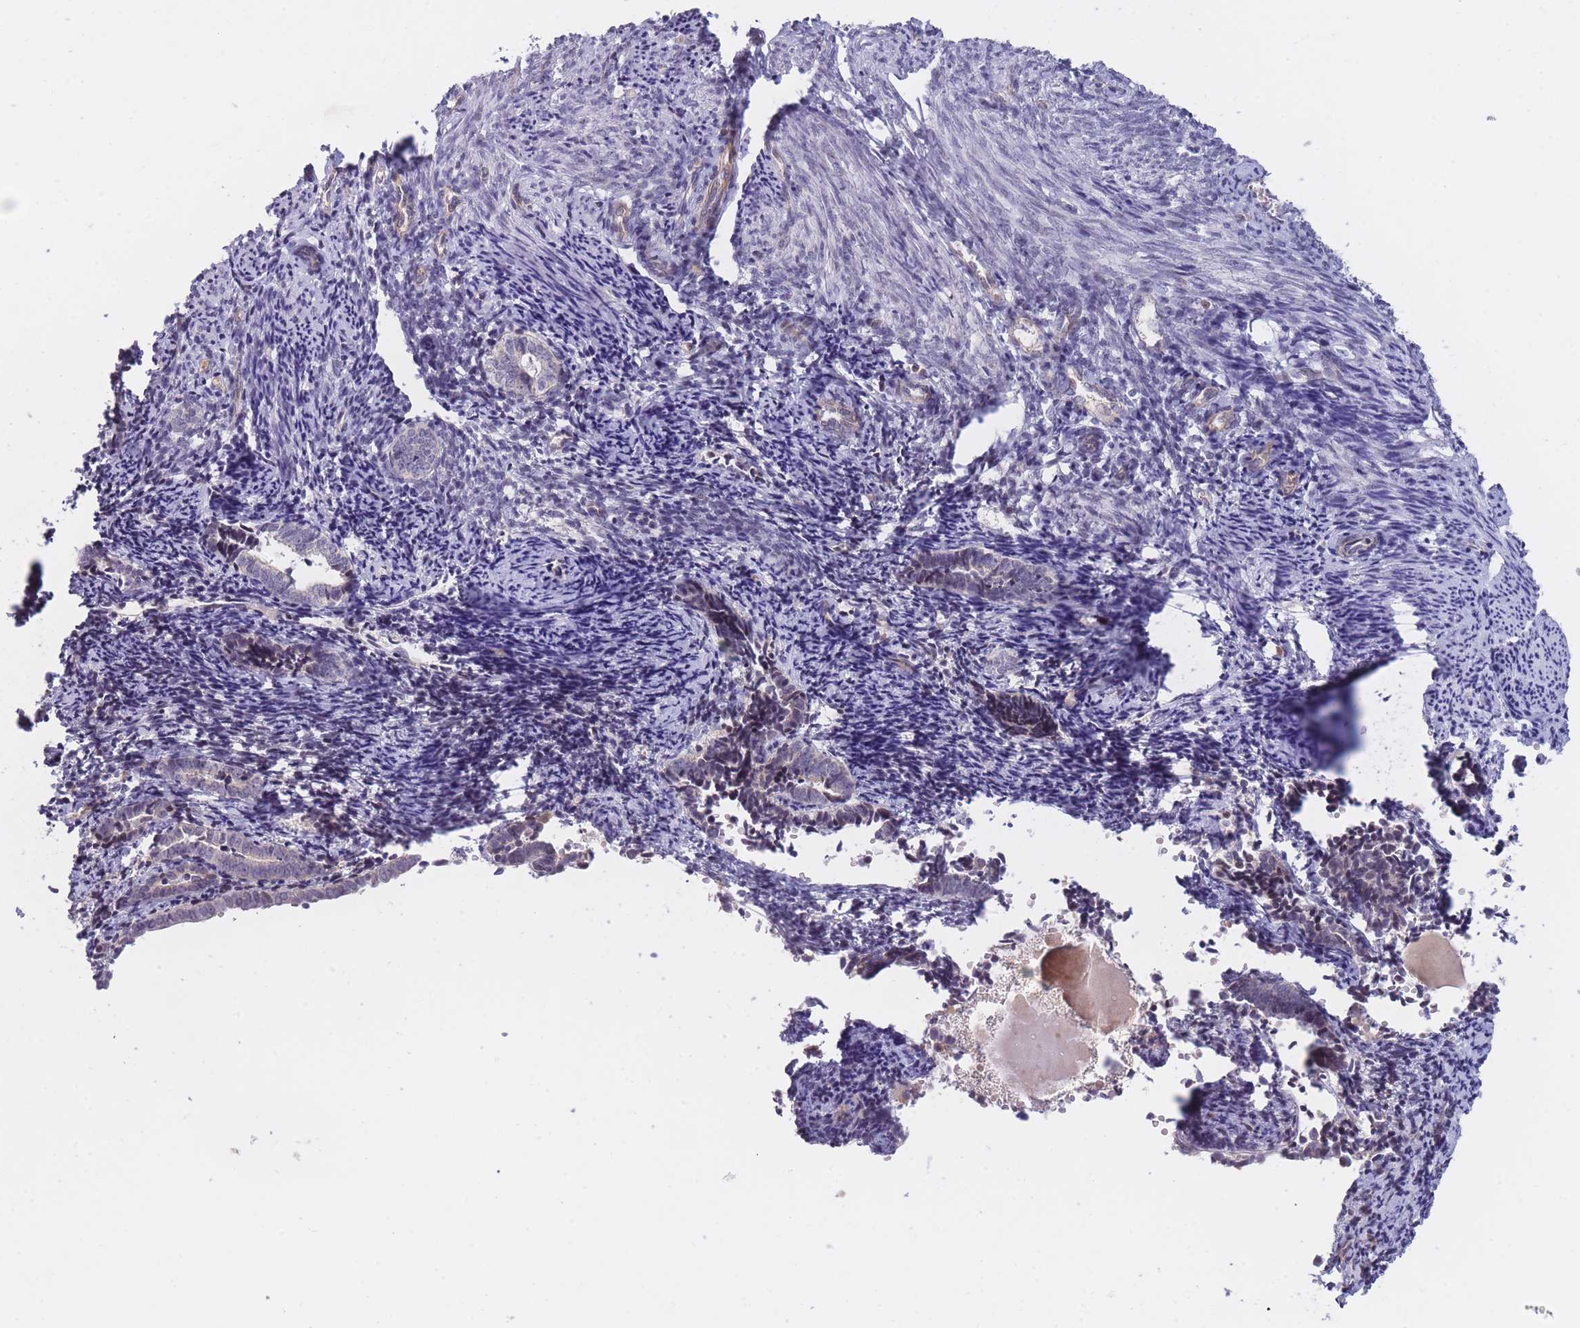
{"staining": {"intensity": "negative", "quantity": "none", "location": "none"}, "tissue": "endometrium", "cell_type": "Cells in endometrial stroma", "image_type": "normal", "snomed": [{"axis": "morphology", "description": "Normal tissue, NOS"}, {"axis": "topography", "description": "Endometrium"}], "caption": "Immunohistochemistry micrograph of normal human endometrium stained for a protein (brown), which shows no positivity in cells in endometrial stroma. (Immunohistochemistry, brightfield microscopy, high magnification).", "gene": "SLC35F5", "patient": {"sex": "female", "age": 54}}